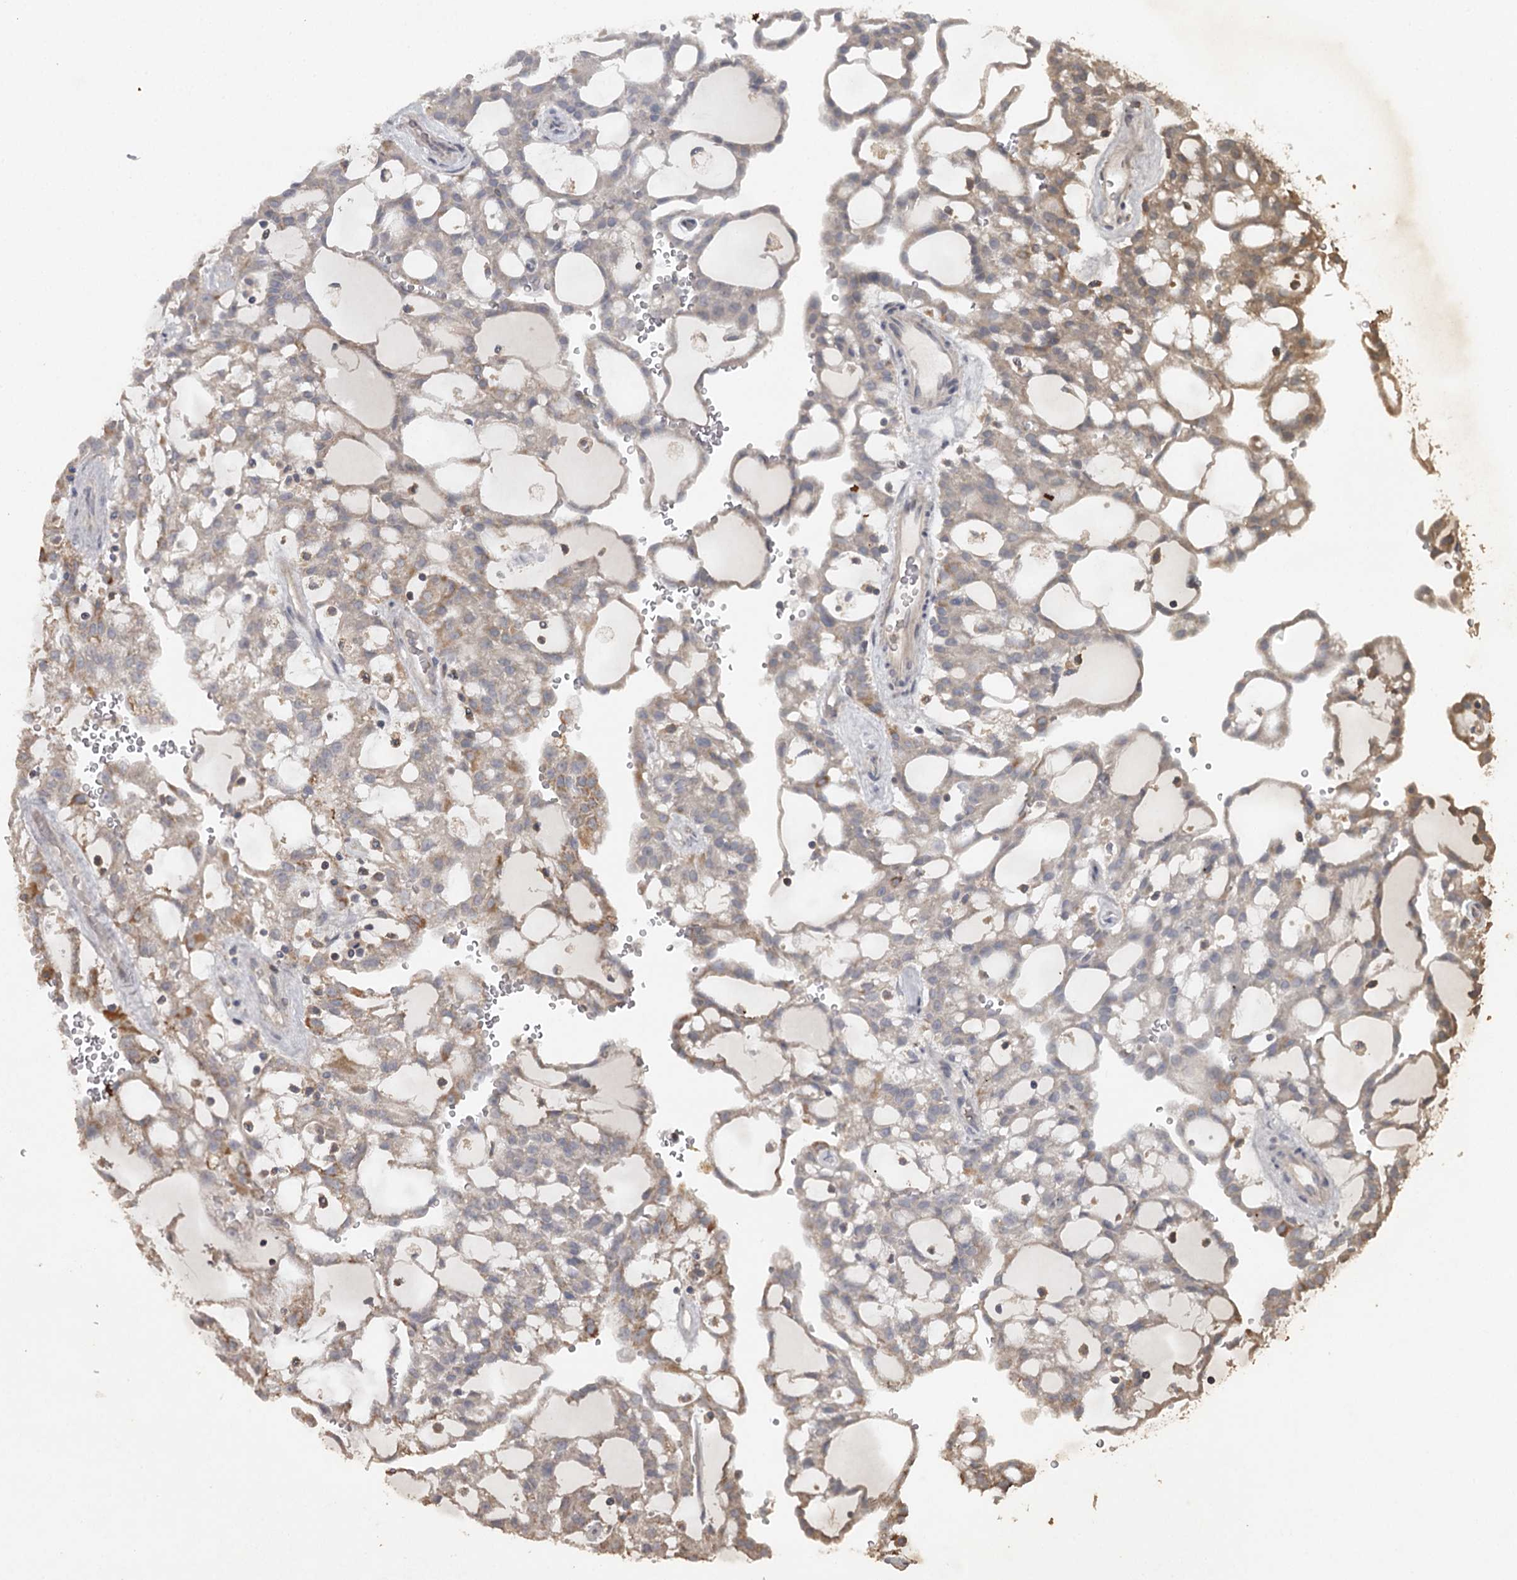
{"staining": {"intensity": "moderate", "quantity": "25%-75%", "location": "cytoplasmic/membranous"}, "tissue": "renal cancer", "cell_type": "Tumor cells", "image_type": "cancer", "snomed": [{"axis": "morphology", "description": "Adenocarcinoma, NOS"}, {"axis": "topography", "description": "Kidney"}], "caption": "Immunohistochemistry (IHC) staining of renal cancer (adenocarcinoma), which displays medium levels of moderate cytoplasmic/membranous expression in approximately 25%-75% of tumor cells indicating moderate cytoplasmic/membranous protein positivity. The staining was performed using DAB (3,3'-diaminobenzidine) (brown) for protein detection and nuclei were counterstained in hematoxylin (blue).", "gene": "FAXC", "patient": {"sex": "male", "age": 63}}